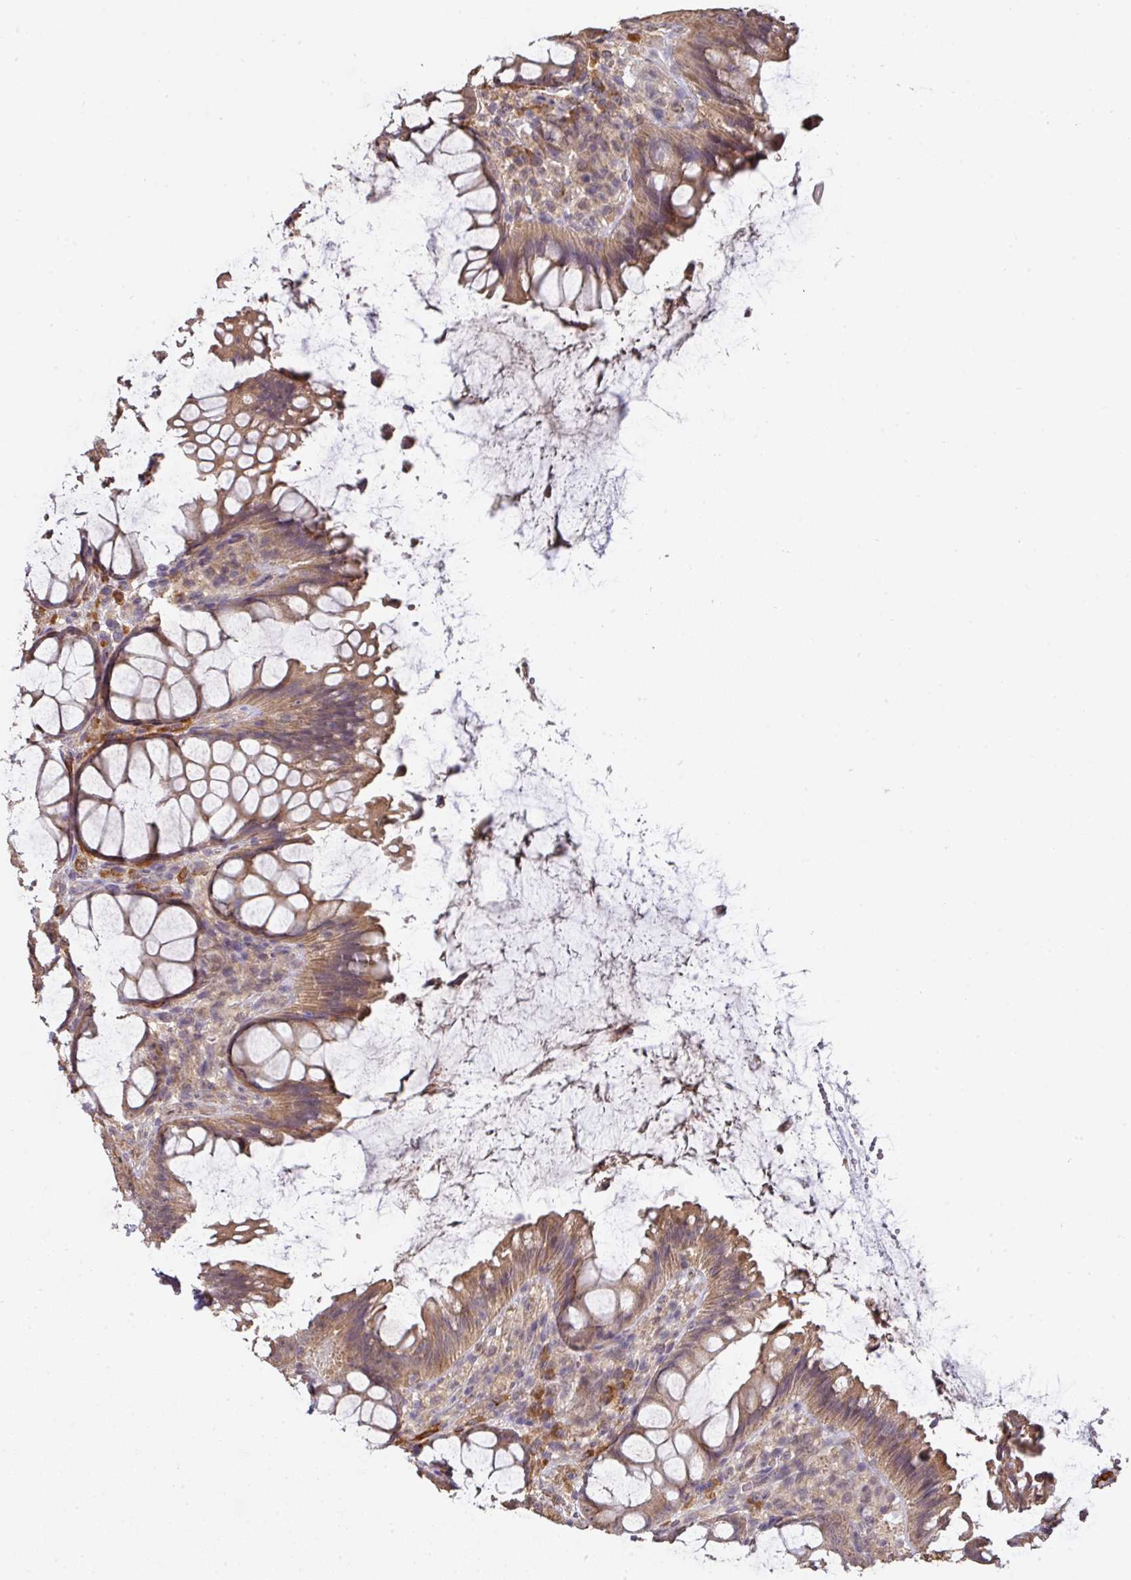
{"staining": {"intensity": "moderate", "quantity": ">75%", "location": "cytoplasmic/membranous"}, "tissue": "rectum", "cell_type": "Glandular cells", "image_type": "normal", "snomed": [{"axis": "morphology", "description": "Normal tissue, NOS"}, {"axis": "topography", "description": "Rectum"}], "caption": "Unremarkable rectum exhibits moderate cytoplasmic/membranous expression in about >75% of glandular cells, visualized by immunohistochemistry. (DAB IHC, brown staining for protein, blue staining for nuclei).", "gene": "ACVR2B", "patient": {"sex": "female", "age": 67}}